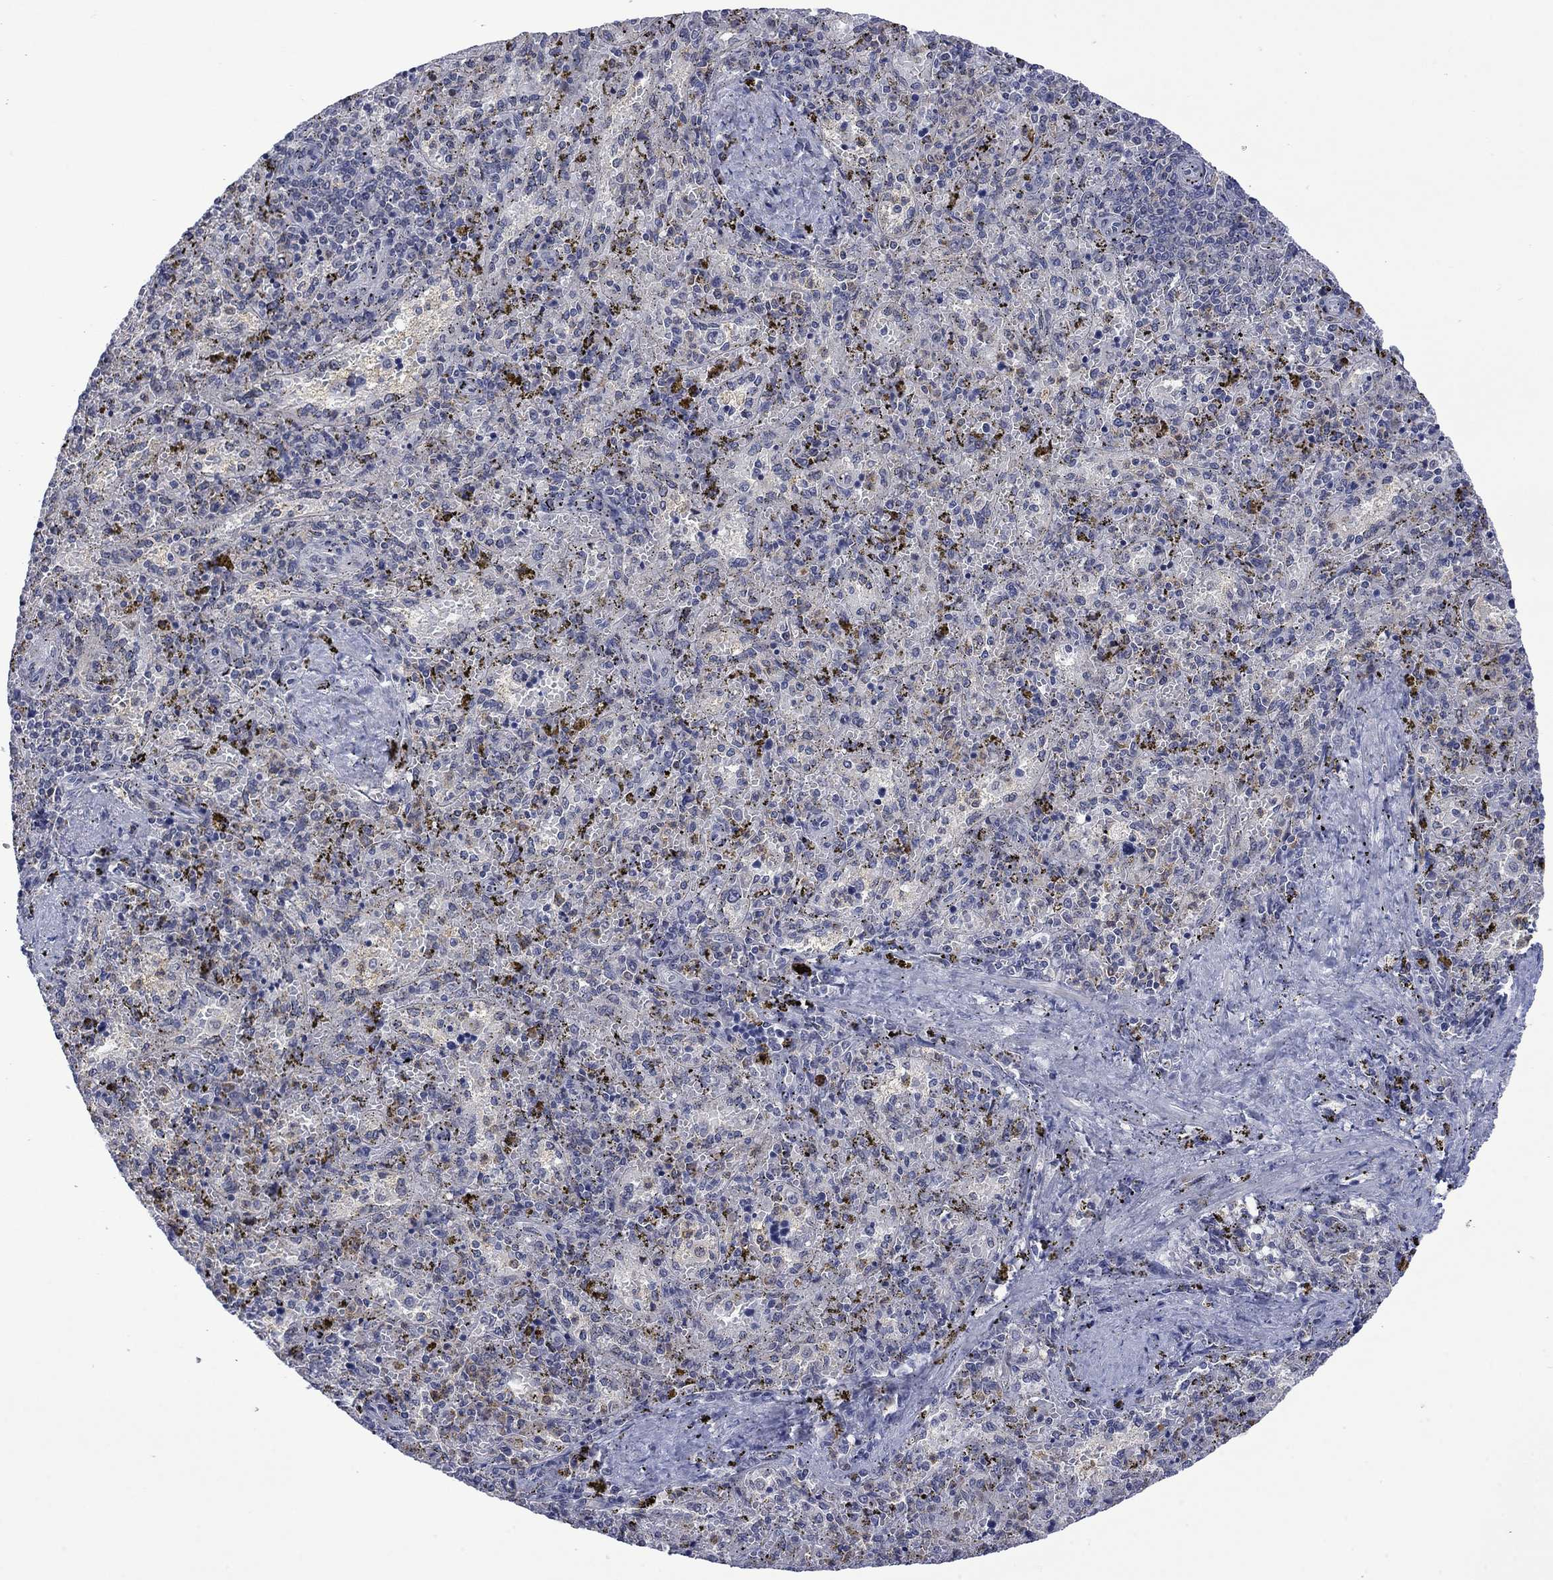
{"staining": {"intensity": "negative", "quantity": "none", "location": "none"}, "tissue": "spleen", "cell_type": "Cells in red pulp", "image_type": "normal", "snomed": [{"axis": "morphology", "description": "Normal tissue, NOS"}, {"axis": "topography", "description": "Spleen"}], "caption": "Image shows no protein staining in cells in red pulp of normal spleen.", "gene": "AGL", "patient": {"sex": "female", "age": 50}}